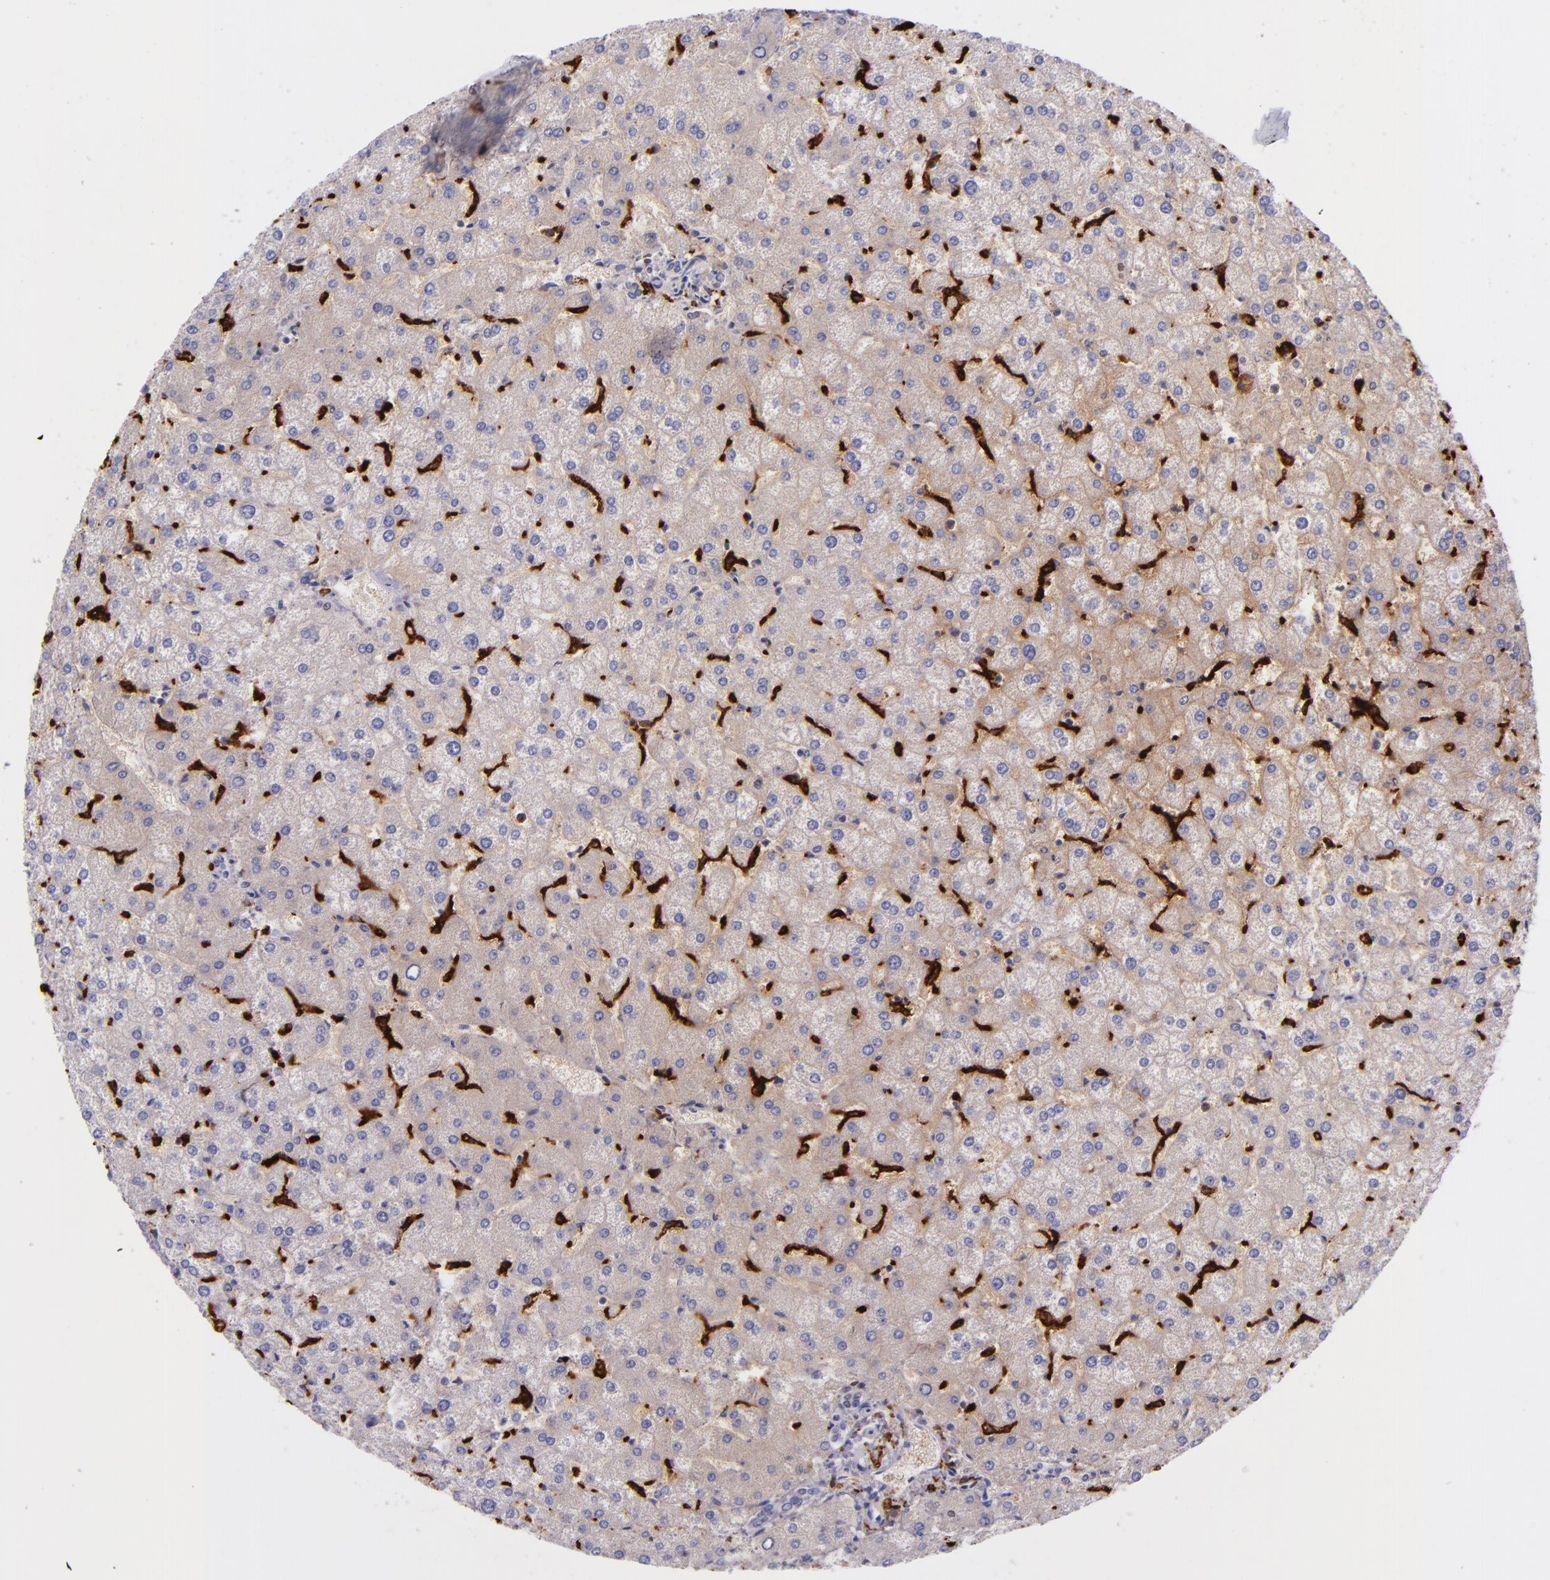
{"staining": {"intensity": "negative", "quantity": "none", "location": "none"}, "tissue": "liver", "cell_type": "Cholangiocytes", "image_type": "normal", "snomed": [{"axis": "morphology", "description": "Normal tissue, NOS"}, {"axis": "topography", "description": "Liver"}], "caption": "The histopathology image displays no staining of cholangiocytes in normal liver.", "gene": "CD163", "patient": {"sex": "female", "age": 32}}